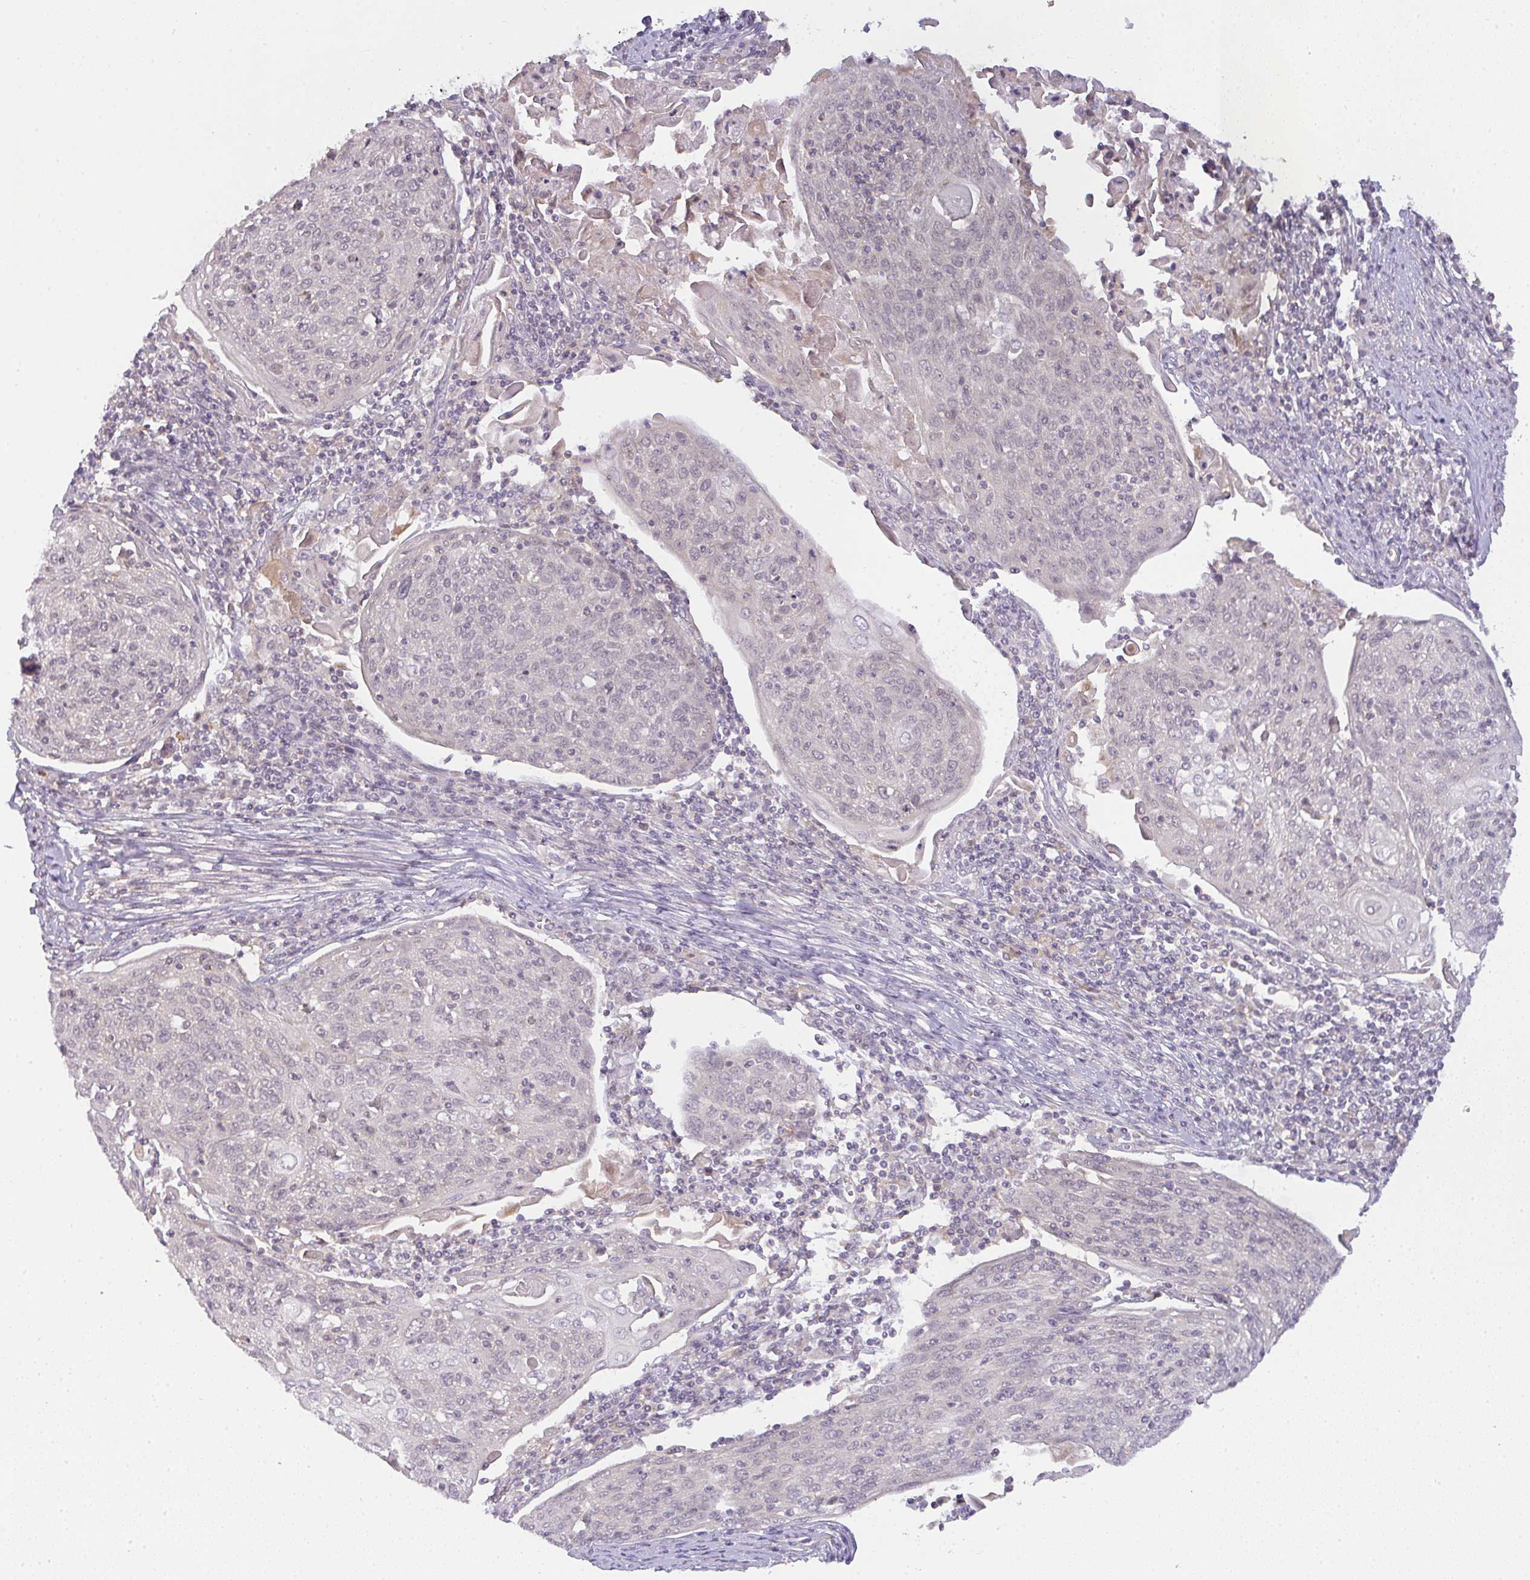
{"staining": {"intensity": "negative", "quantity": "none", "location": "none"}, "tissue": "cervical cancer", "cell_type": "Tumor cells", "image_type": "cancer", "snomed": [{"axis": "morphology", "description": "Squamous cell carcinoma, NOS"}, {"axis": "topography", "description": "Cervix"}], "caption": "There is no significant staining in tumor cells of squamous cell carcinoma (cervical). The staining is performed using DAB (3,3'-diaminobenzidine) brown chromogen with nuclei counter-stained in using hematoxylin.", "gene": "CSE1L", "patient": {"sex": "female", "age": 67}}